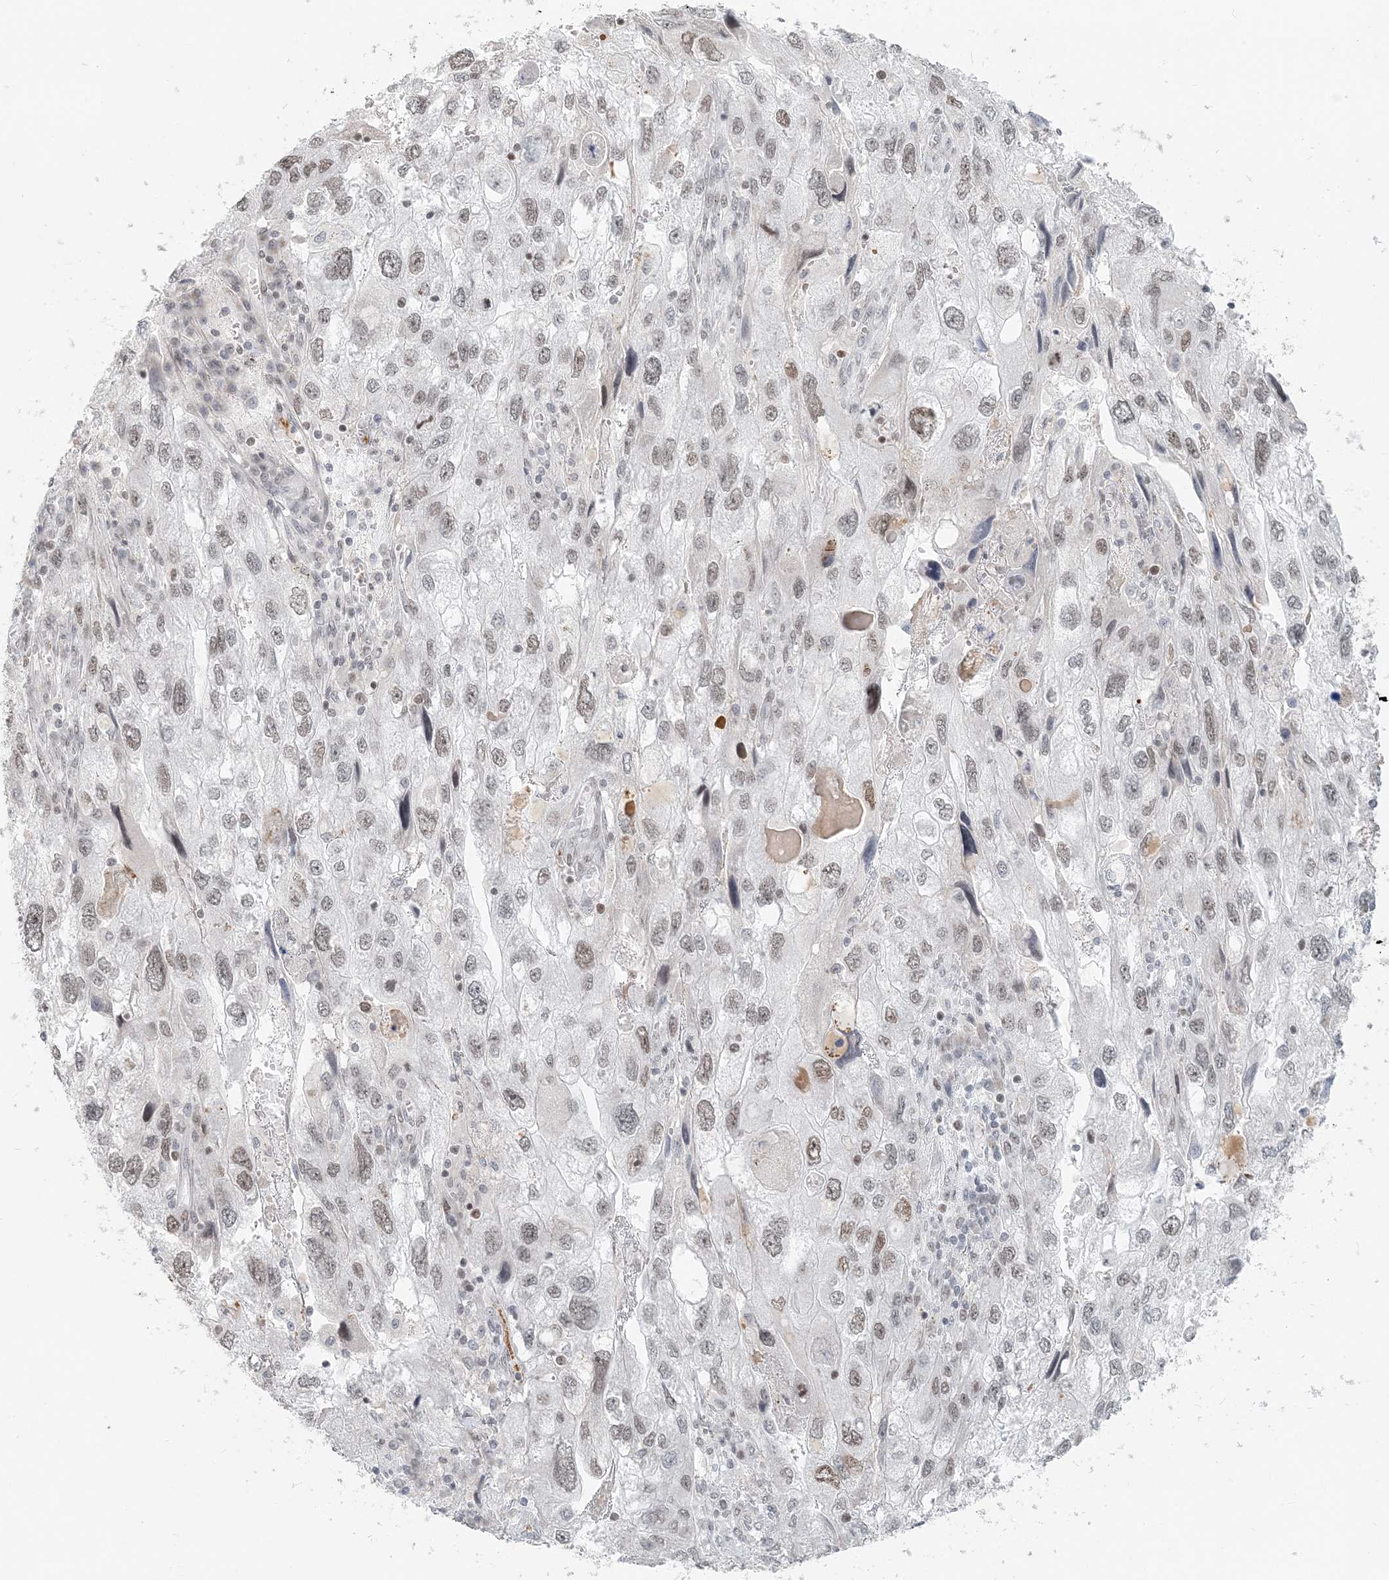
{"staining": {"intensity": "moderate", "quantity": "25%-75%", "location": "nuclear"}, "tissue": "endometrial cancer", "cell_type": "Tumor cells", "image_type": "cancer", "snomed": [{"axis": "morphology", "description": "Adenocarcinoma, NOS"}, {"axis": "topography", "description": "Endometrium"}], "caption": "Endometrial cancer stained with IHC reveals moderate nuclear staining in approximately 25%-75% of tumor cells.", "gene": "BAZ1B", "patient": {"sex": "female", "age": 49}}